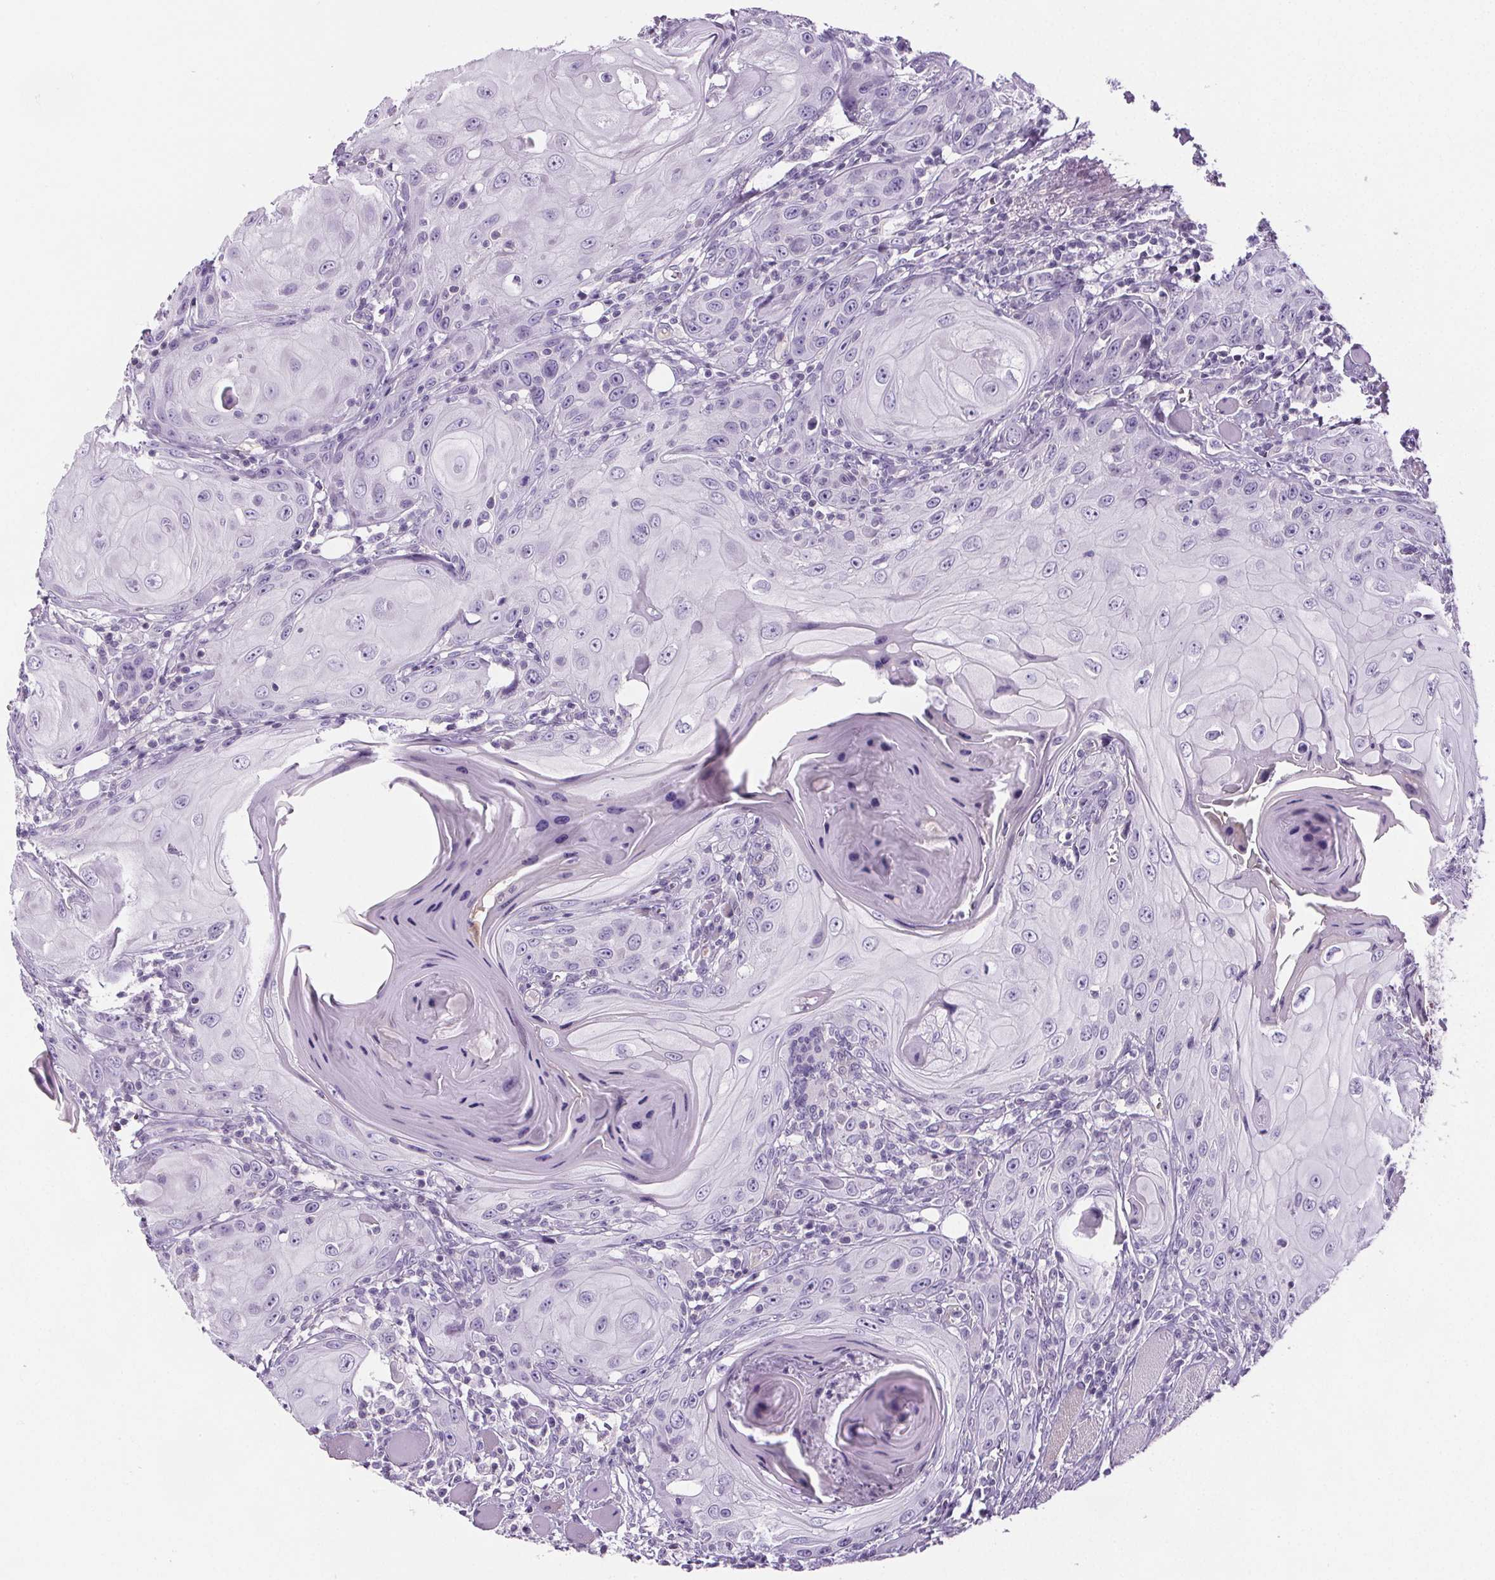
{"staining": {"intensity": "negative", "quantity": "none", "location": "none"}, "tissue": "head and neck cancer", "cell_type": "Tumor cells", "image_type": "cancer", "snomed": [{"axis": "morphology", "description": "Squamous cell carcinoma, NOS"}, {"axis": "topography", "description": "Head-Neck"}], "caption": "This is a photomicrograph of immunohistochemistry staining of head and neck squamous cell carcinoma, which shows no positivity in tumor cells. (DAB immunohistochemistry (IHC) visualized using brightfield microscopy, high magnification).", "gene": "CD5L", "patient": {"sex": "female", "age": 80}}